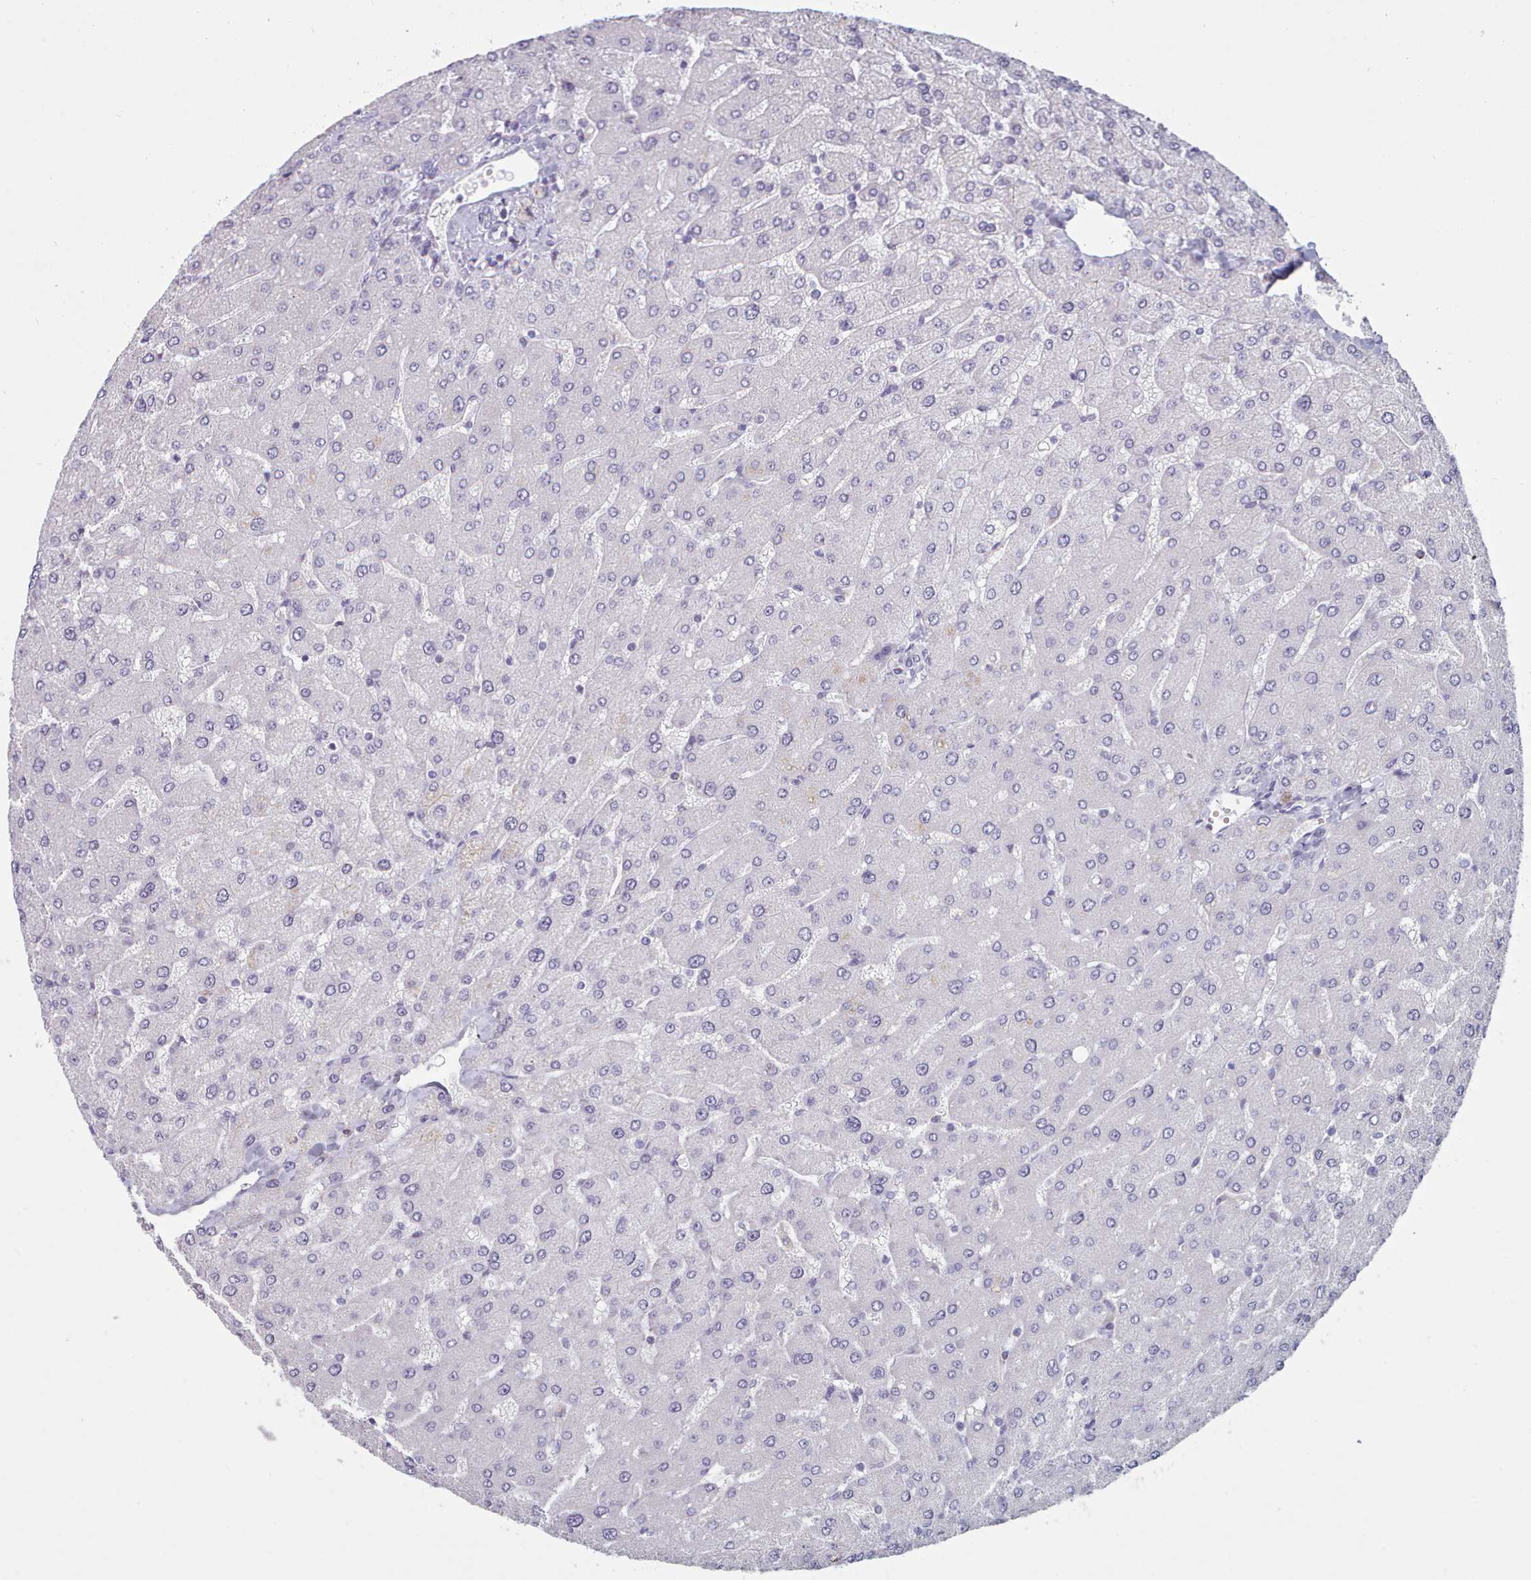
{"staining": {"intensity": "negative", "quantity": "none", "location": "none"}, "tissue": "liver", "cell_type": "Cholangiocytes", "image_type": "normal", "snomed": [{"axis": "morphology", "description": "Normal tissue, NOS"}, {"axis": "topography", "description": "Liver"}], "caption": "Cholangiocytes show no significant staining in normal liver. Nuclei are stained in blue.", "gene": "FAM170B", "patient": {"sex": "male", "age": 55}}